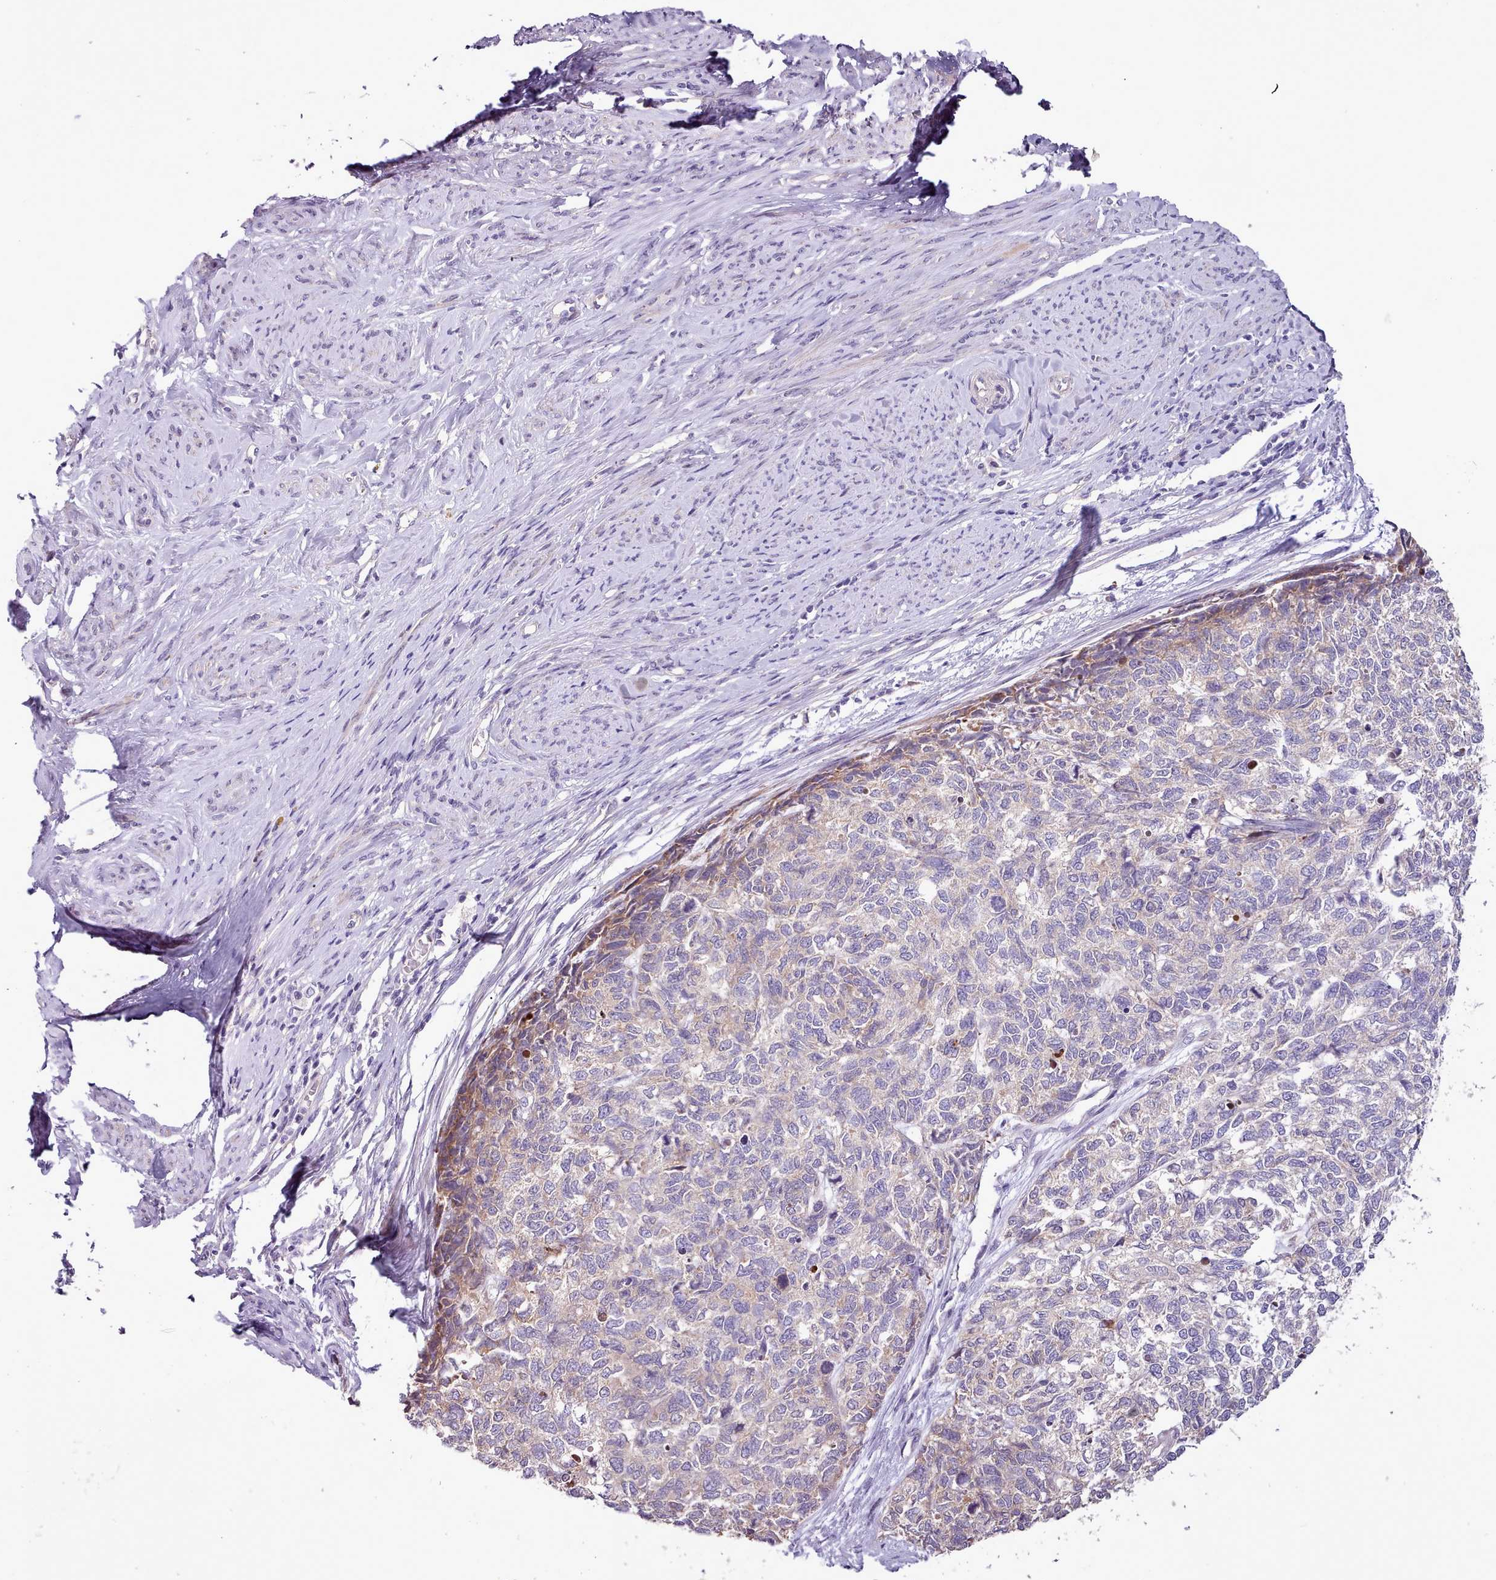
{"staining": {"intensity": "weak", "quantity": "<25%", "location": "cytoplasmic/membranous"}, "tissue": "cervical cancer", "cell_type": "Tumor cells", "image_type": "cancer", "snomed": [{"axis": "morphology", "description": "Squamous cell carcinoma, NOS"}, {"axis": "topography", "description": "Cervix"}], "caption": "An image of cervical squamous cell carcinoma stained for a protein exhibits no brown staining in tumor cells. (DAB (3,3'-diaminobenzidine) immunohistochemistry with hematoxylin counter stain).", "gene": "SETX", "patient": {"sex": "female", "age": 63}}